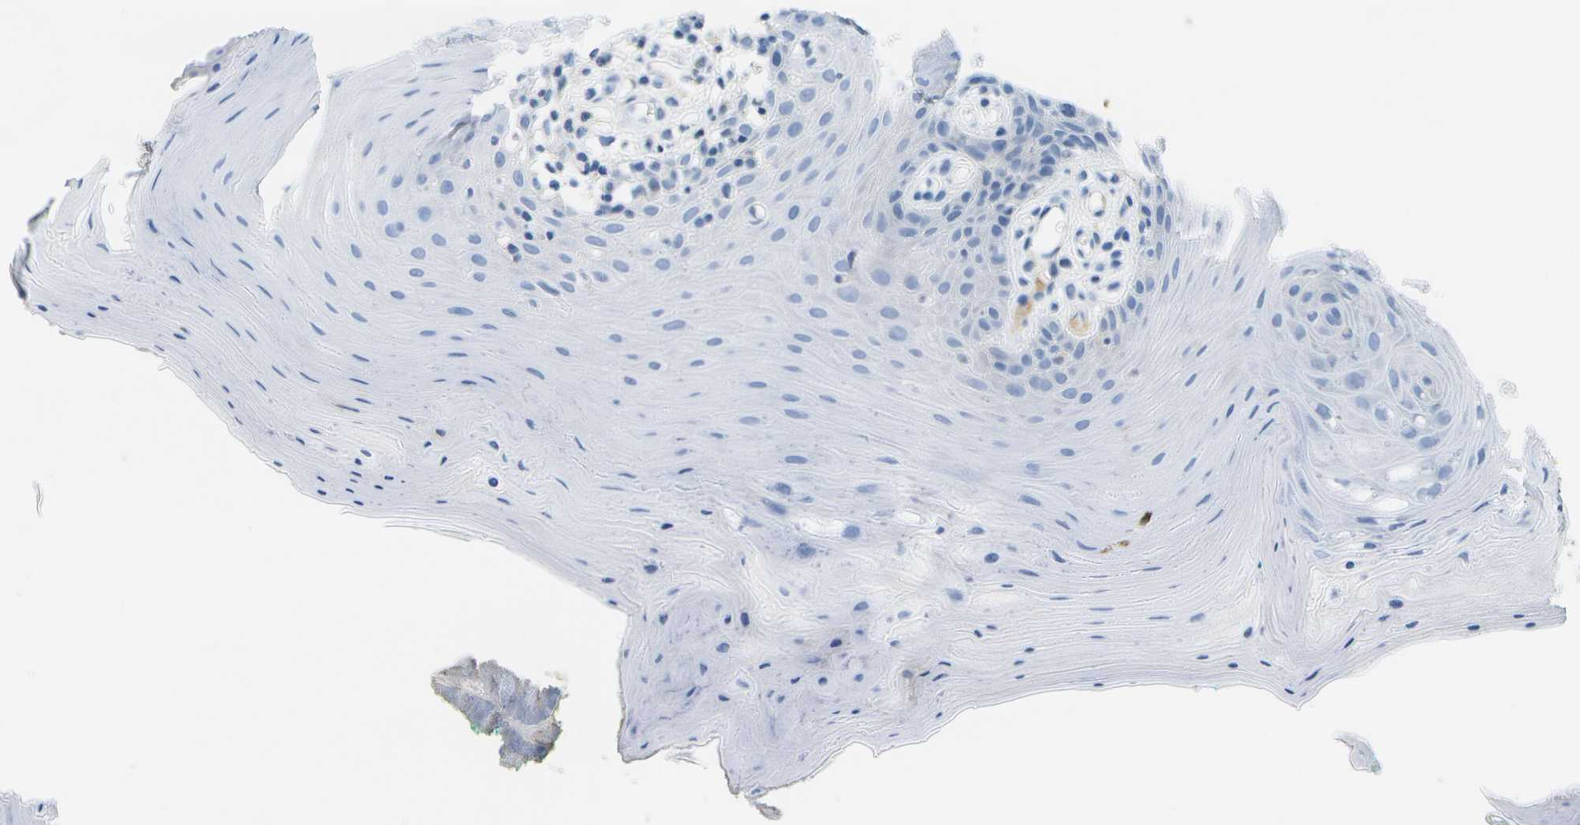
{"staining": {"intensity": "negative", "quantity": "none", "location": "none"}, "tissue": "oral mucosa", "cell_type": "Squamous epithelial cells", "image_type": "normal", "snomed": [{"axis": "morphology", "description": "Normal tissue, NOS"}, {"axis": "topography", "description": "Skeletal muscle"}, {"axis": "topography", "description": "Oral tissue"}], "caption": "Human oral mucosa stained for a protein using immunohistochemistry (IHC) displays no expression in squamous epithelial cells.", "gene": "SERPINA1", "patient": {"sex": "male", "age": 58}}